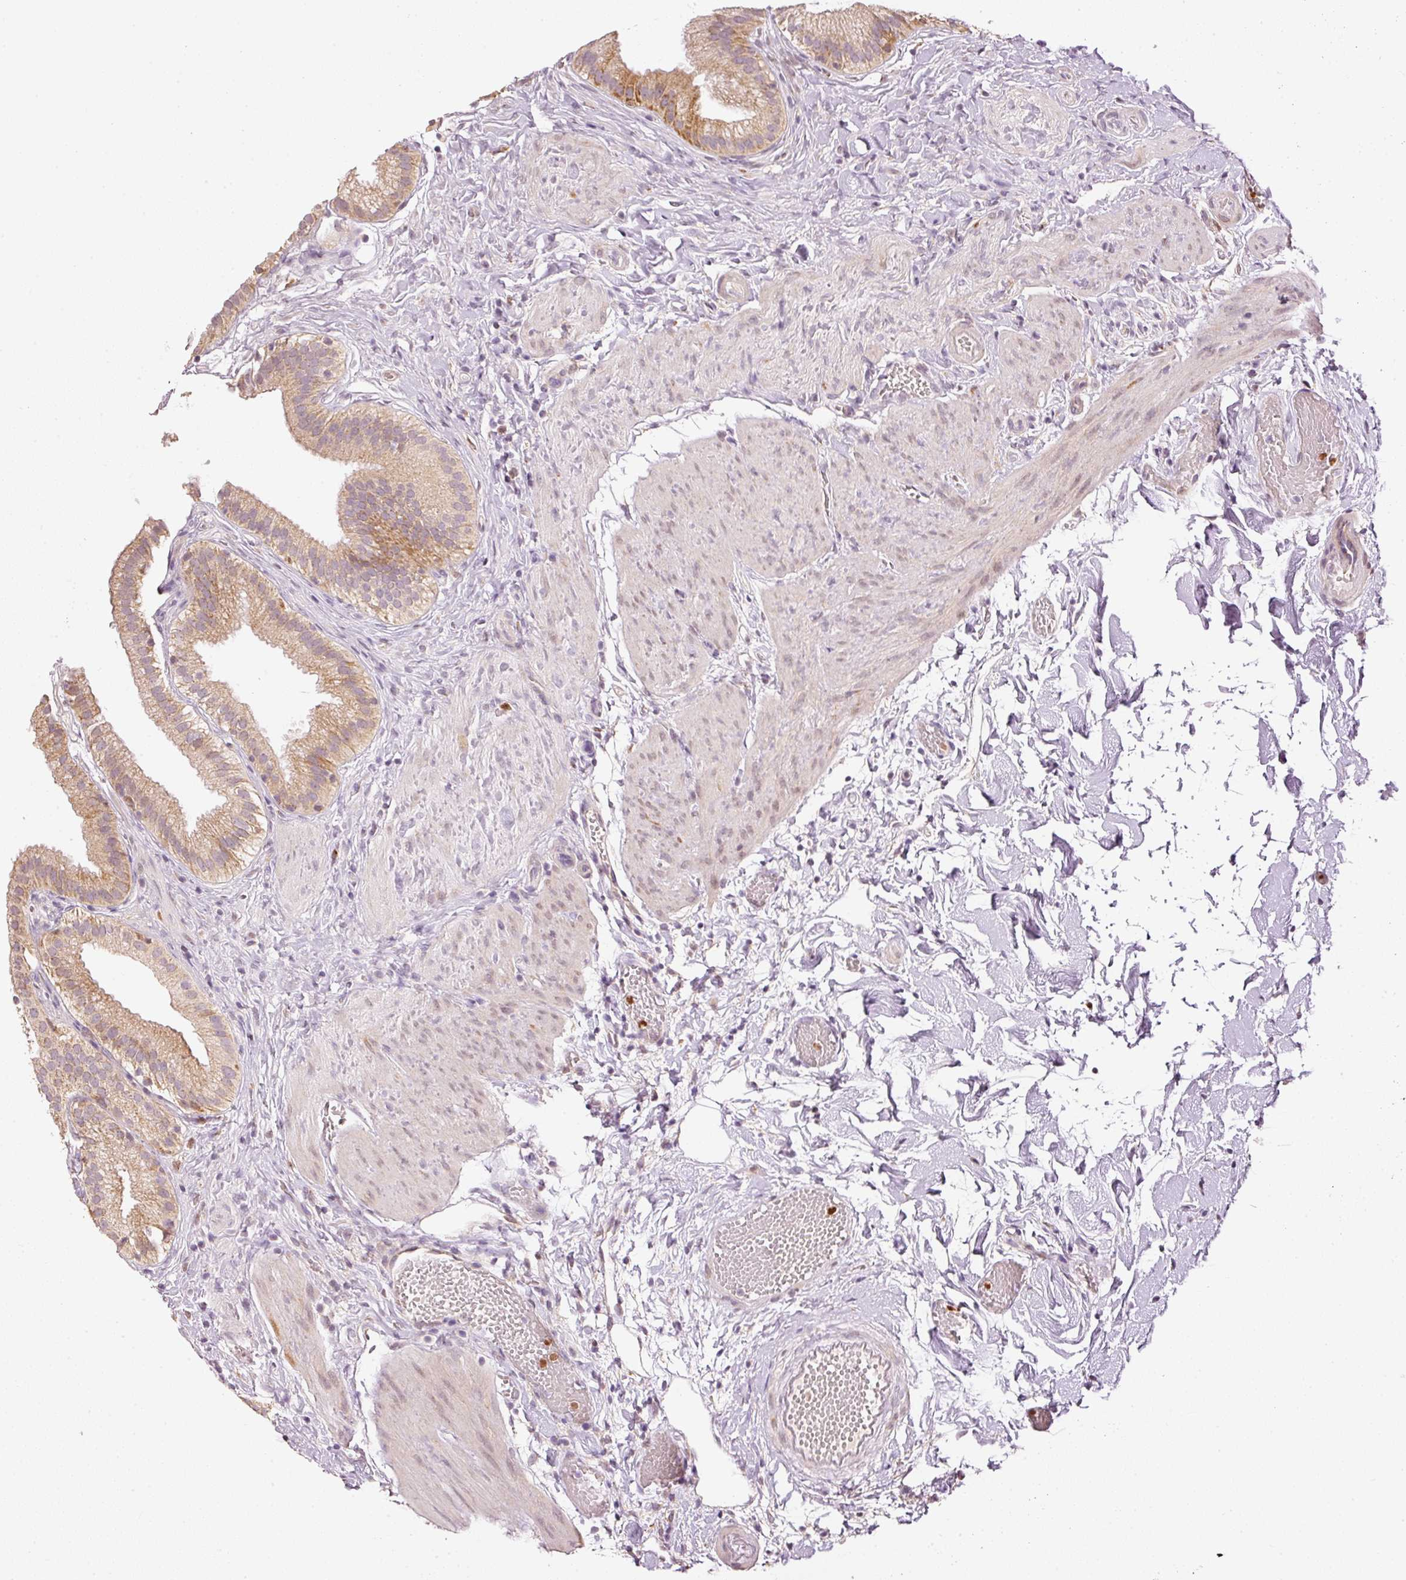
{"staining": {"intensity": "moderate", "quantity": ">75%", "location": "cytoplasmic/membranous"}, "tissue": "gallbladder", "cell_type": "Glandular cells", "image_type": "normal", "snomed": [{"axis": "morphology", "description": "Normal tissue, NOS"}, {"axis": "topography", "description": "Gallbladder"}], "caption": "Immunohistochemistry of normal gallbladder demonstrates medium levels of moderate cytoplasmic/membranous staining in approximately >75% of glandular cells.", "gene": "MTHFD1L", "patient": {"sex": "female", "age": 63}}